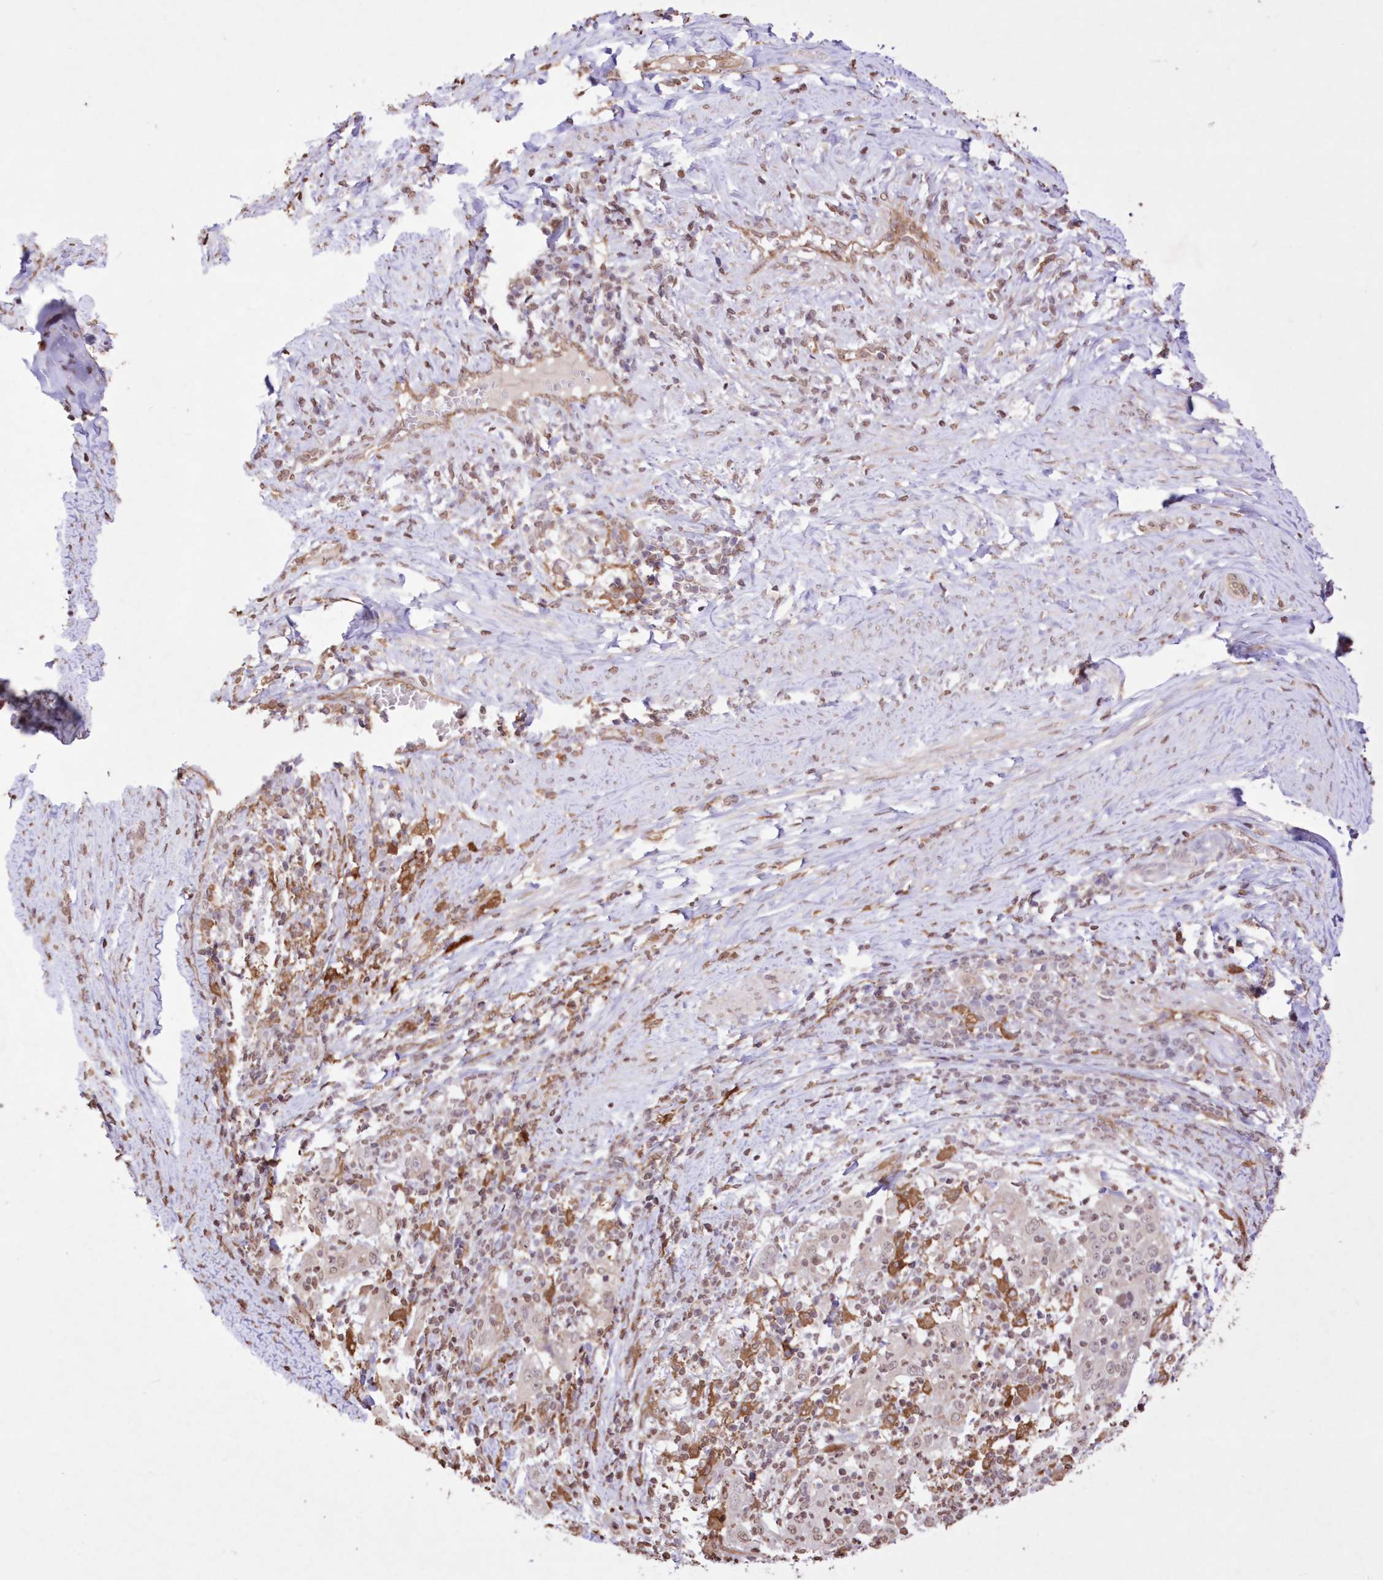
{"staining": {"intensity": "negative", "quantity": "none", "location": "none"}, "tissue": "cervical cancer", "cell_type": "Tumor cells", "image_type": "cancer", "snomed": [{"axis": "morphology", "description": "Squamous cell carcinoma, NOS"}, {"axis": "topography", "description": "Cervix"}], "caption": "Immunohistochemical staining of human cervical squamous cell carcinoma demonstrates no significant expression in tumor cells. (DAB (3,3'-diaminobenzidine) IHC, high magnification).", "gene": "FCHO2", "patient": {"sex": "female", "age": 46}}